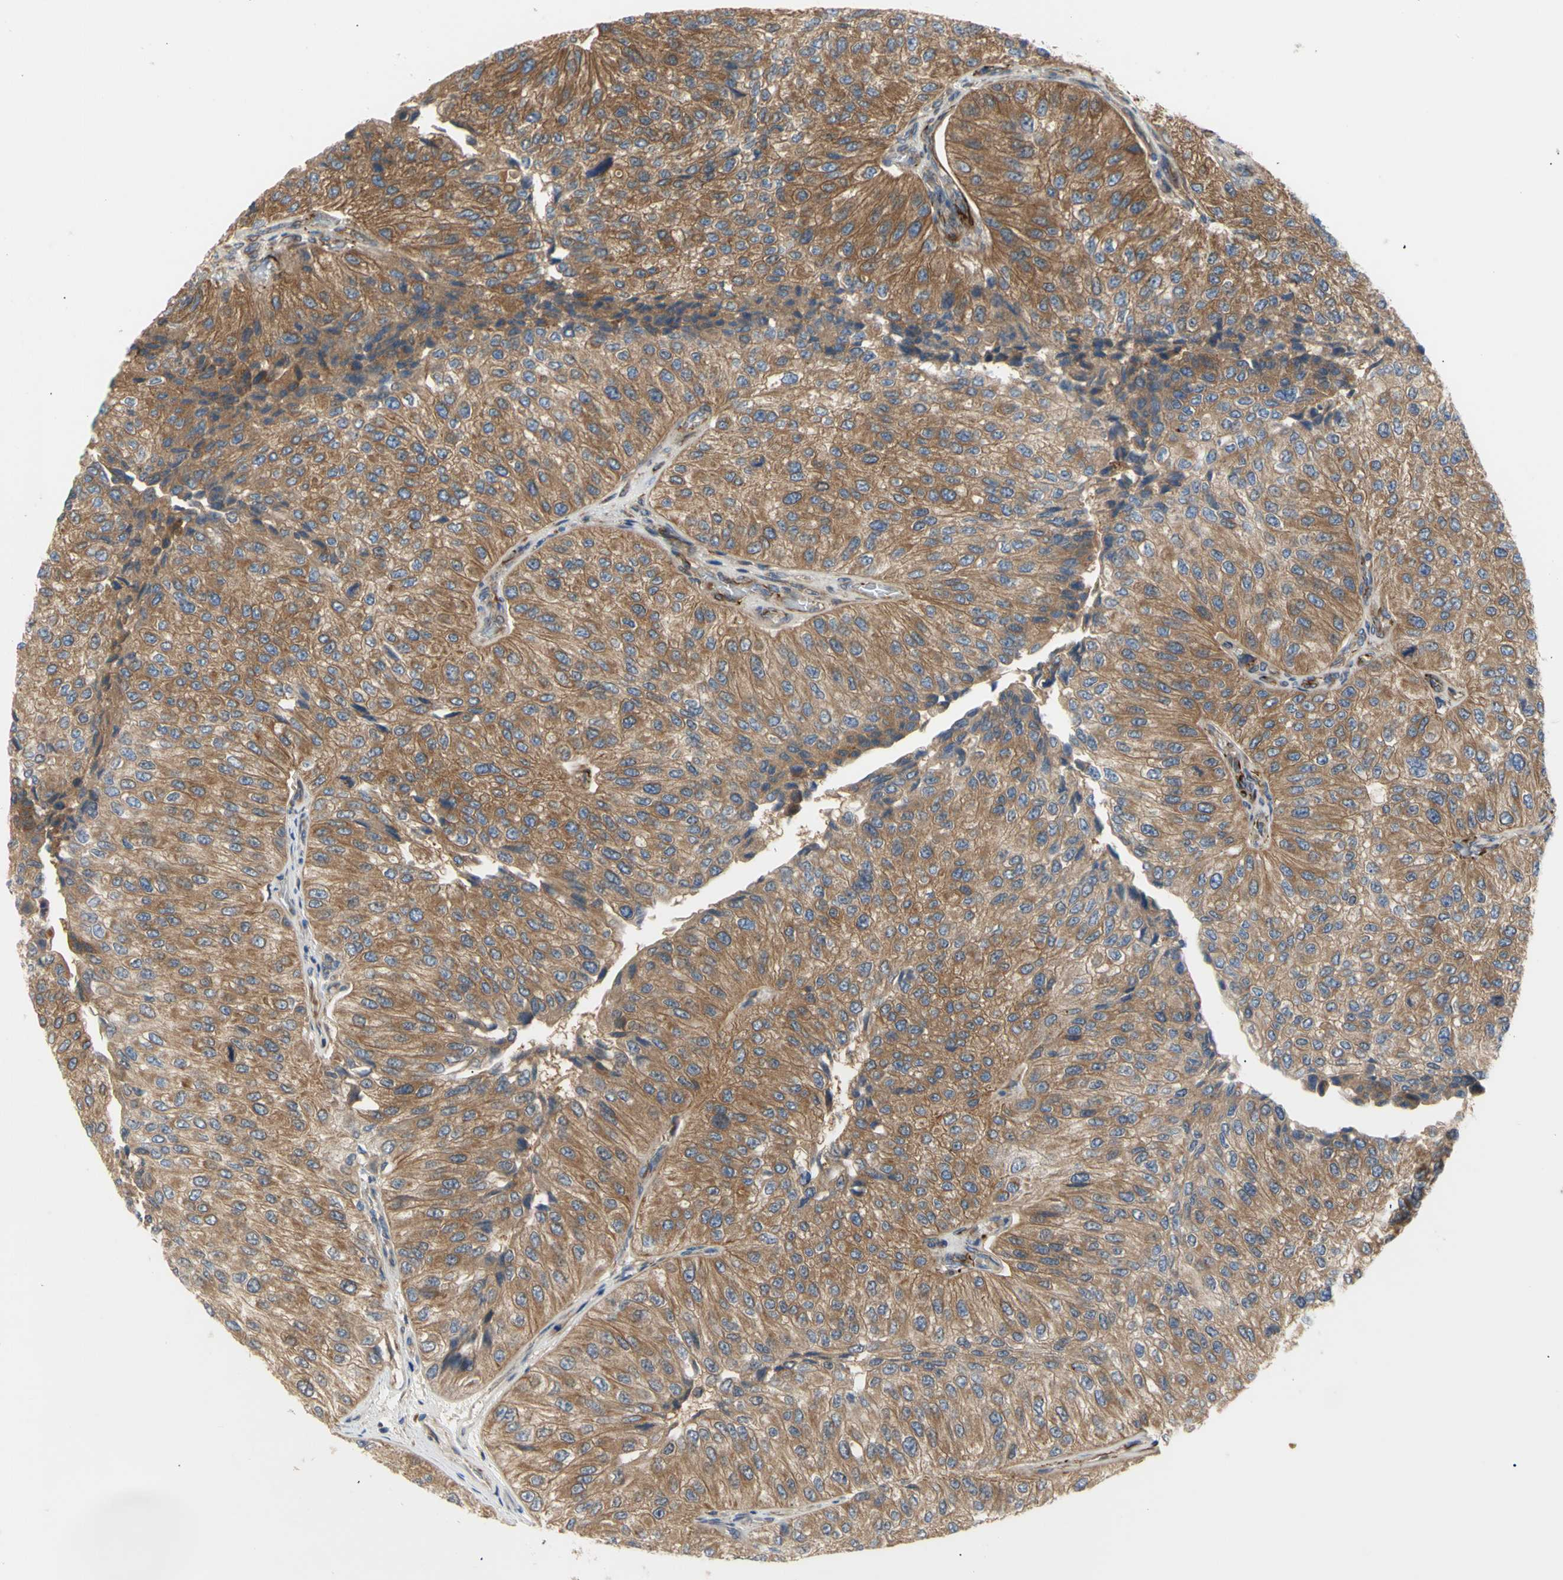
{"staining": {"intensity": "moderate", "quantity": ">75%", "location": "cytoplasmic/membranous"}, "tissue": "urothelial cancer", "cell_type": "Tumor cells", "image_type": "cancer", "snomed": [{"axis": "morphology", "description": "Urothelial carcinoma, High grade"}, {"axis": "topography", "description": "Kidney"}, {"axis": "topography", "description": "Urinary bladder"}], "caption": "Immunohistochemical staining of urothelial cancer displays medium levels of moderate cytoplasmic/membranous protein expression in about >75% of tumor cells.", "gene": "TUBG2", "patient": {"sex": "male", "age": 77}}